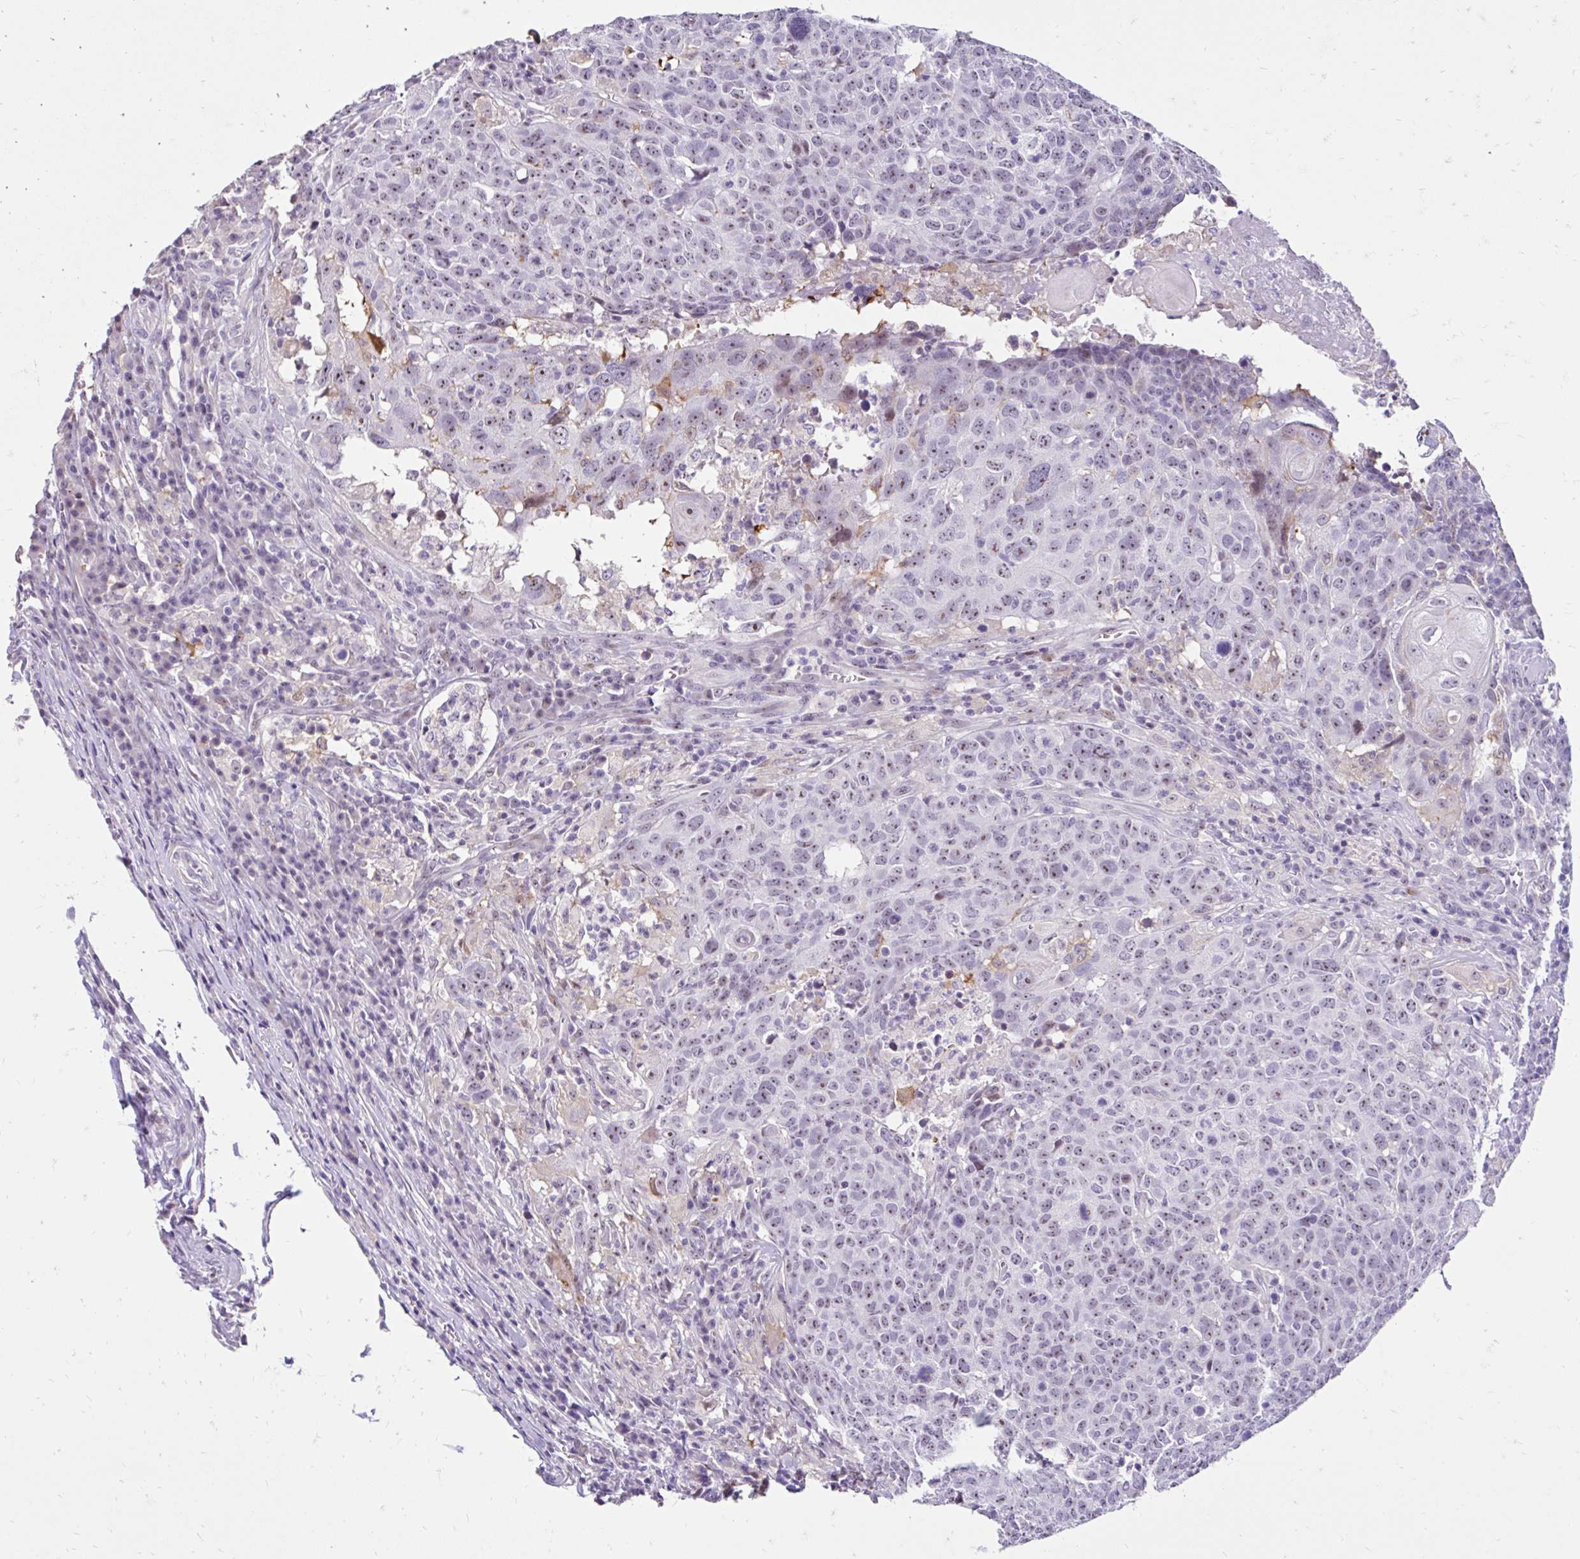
{"staining": {"intensity": "weak", "quantity": ">75%", "location": "nuclear"}, "tissue": "head and neck cancer", "cell_type": "Tumor cells", "image_type": "cancer", "snomed": [{"axis": "morphology", "description": "Normal tissue, NOS"}, {"axis": "morphology", "description": "Squamous cell carcinoma, NOS"}, {"axis": "topography", "description": "Skeletal muscle"}, {"axis": "topography", "description": "Vascular tissue"}, {"axis": "topography", "description": "Peripheral nerve tissue"}, {"axis": "topography", "description": "Head-Neck"}], "caption": "Brown immunohistochemical staining in human squamous cell carcinoma (head and neck) displays weak nuclear positivity in approximately >75% of tumor cells. (IHC, brightfield microscopy, high magnification).", "gene": "NHLH2", "patient": {"sex": "male", "age": 66}}